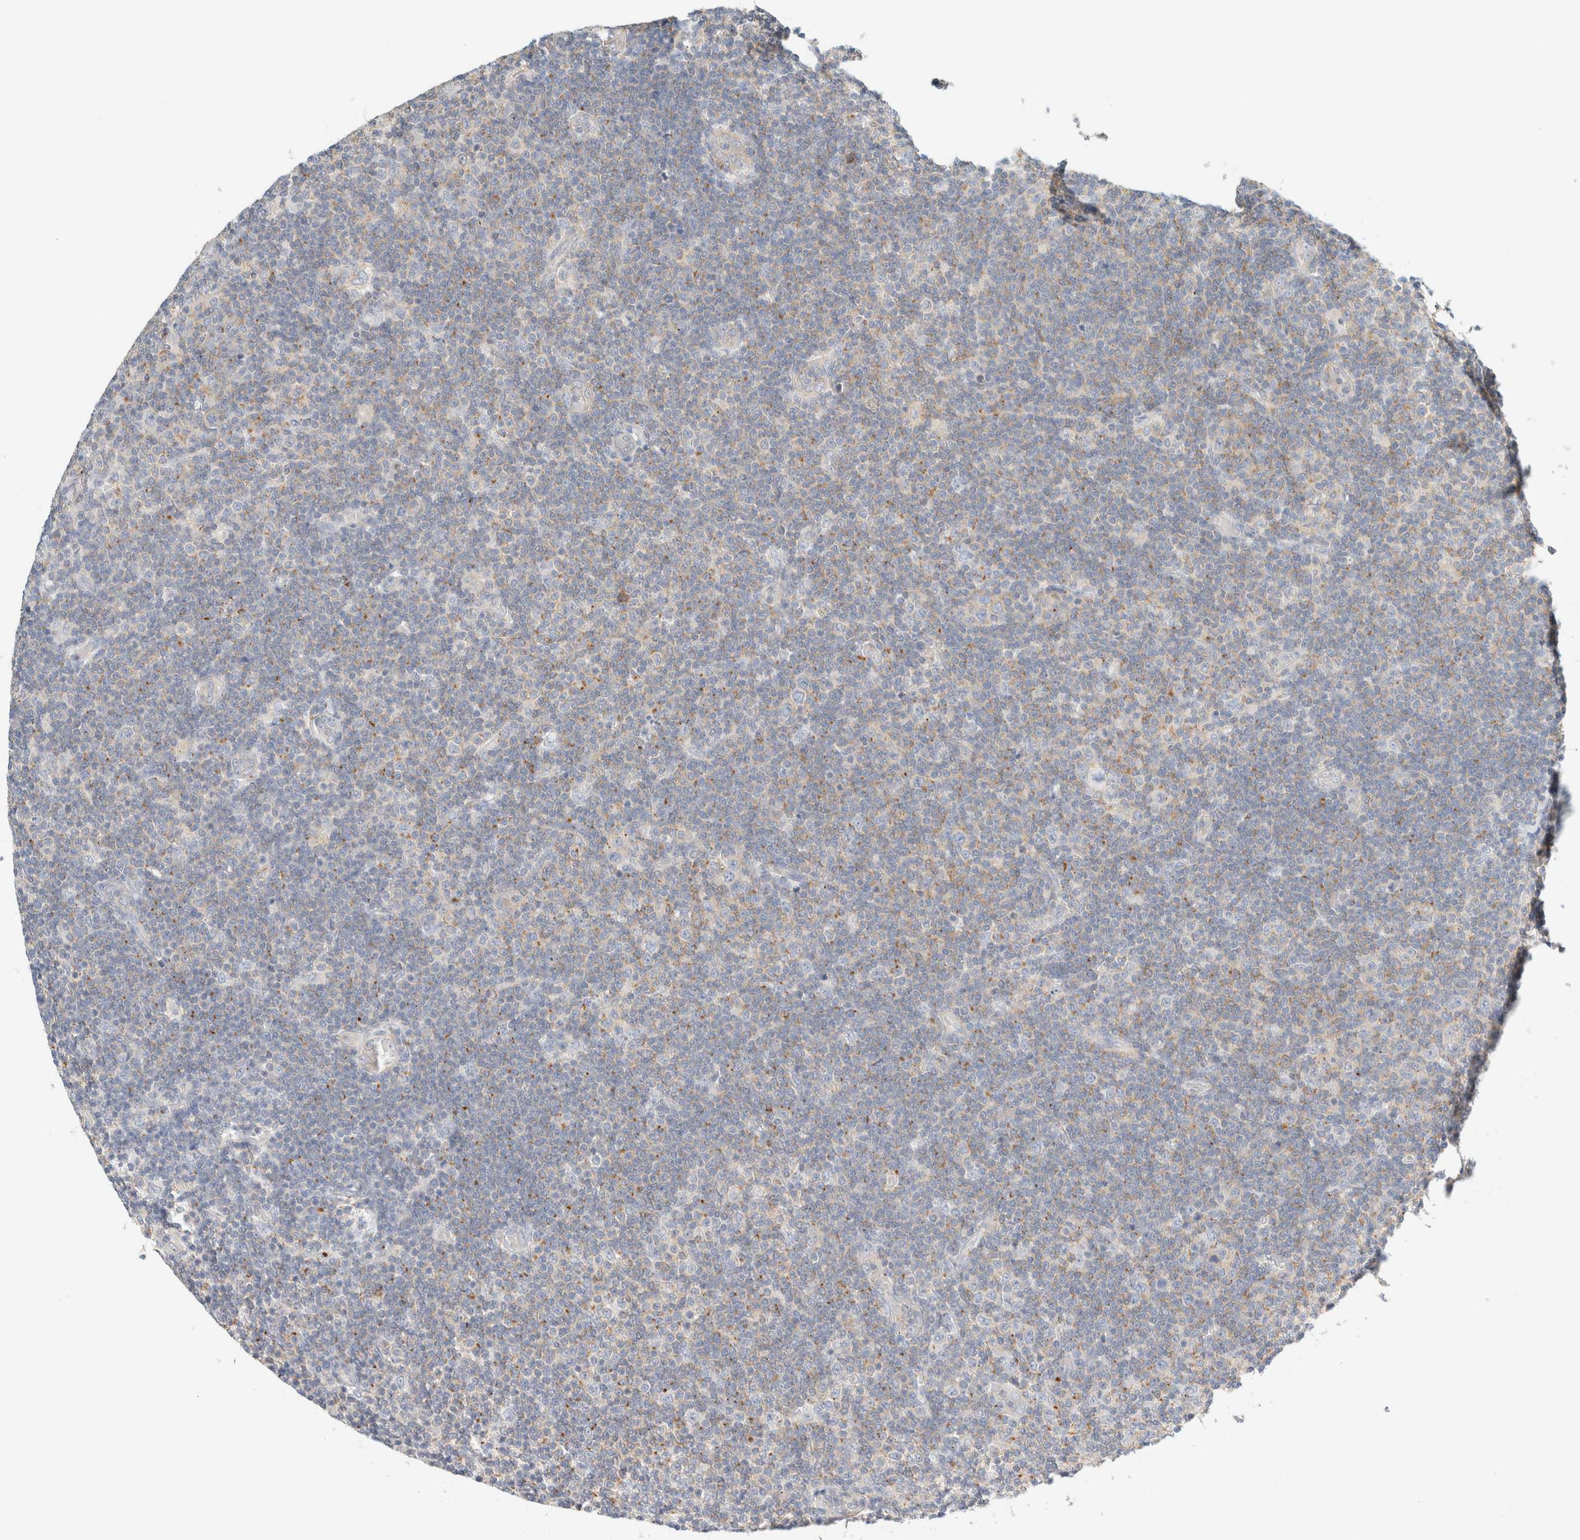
{"staining": {"intensity": "negative", "quantity": "none", "location": "none"}, "tissue": "lymphoma", "cell_type": "Tumor cells", "image_type": "cancer", "snomed": [{"axis": "morphology", "description": "Malignant lymphoma, non-Hodgkin's type, Low grade"}, {"axis": "topography", "description": "Lymph node"}], "caption": "A high-resolution image shows IHC staining of lymphoma, which shows no significant positivity in tumor cells.", "gene": "SH3GLB2", "patient": {"sex": "male", "age": 83}}